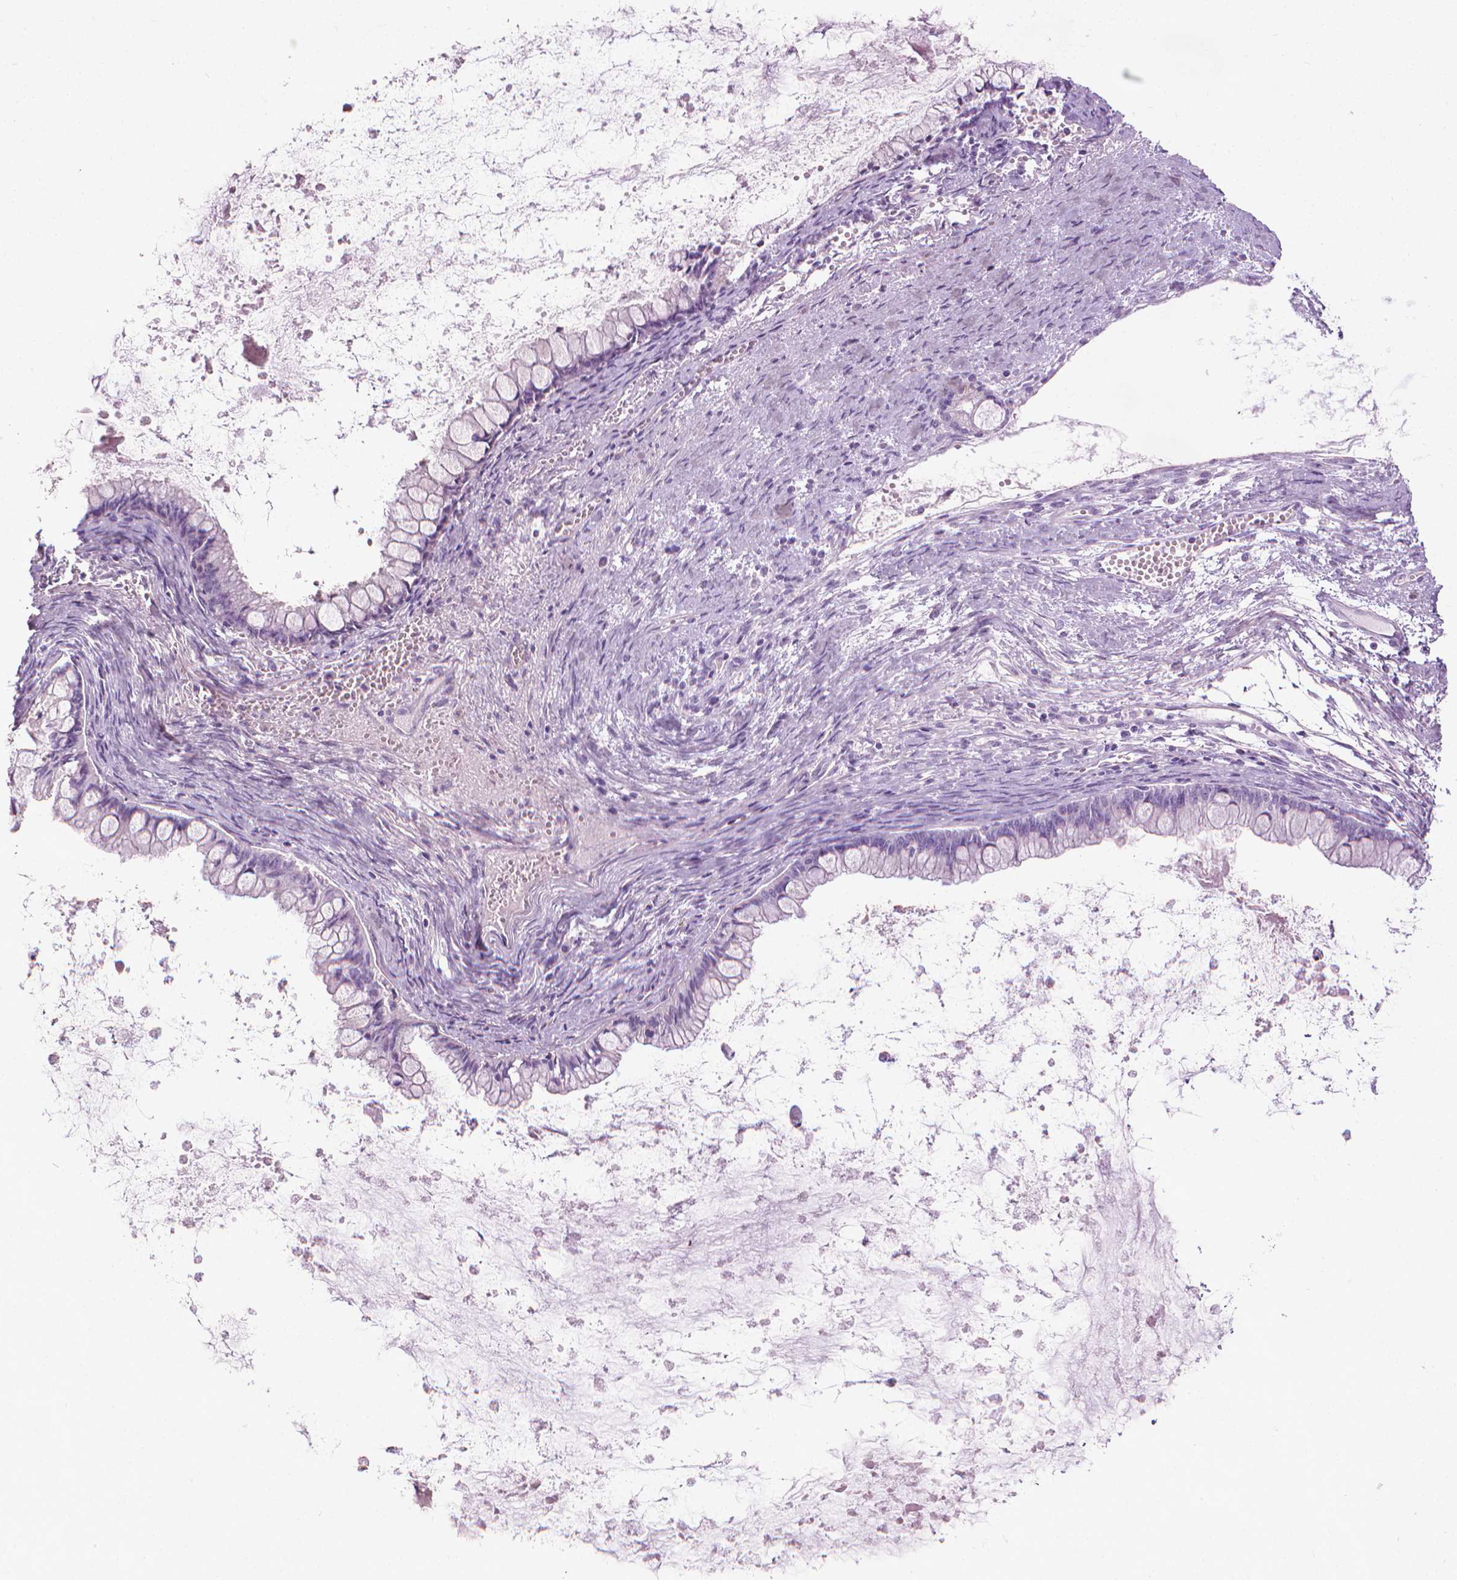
{"staining": {"intensity": "negative", "quantity": "none", "location": "none"}, "tissue": "ovarian cancer", "cell_type": "Tumor cells", "image_type": "cancer", "snomed": [{"axis": "morphology", "description": "Cystadenocarcinoma, mucinous, NOS"}, {"axis": "topography", "description": "Ovary"}], "caption": "There is no significant positivity in tumor cells of ovarian cancer (mucinous cystadenocarcinoma).", "gene": "DNAI7", "patient": {"sex": "female", "age": 67}}